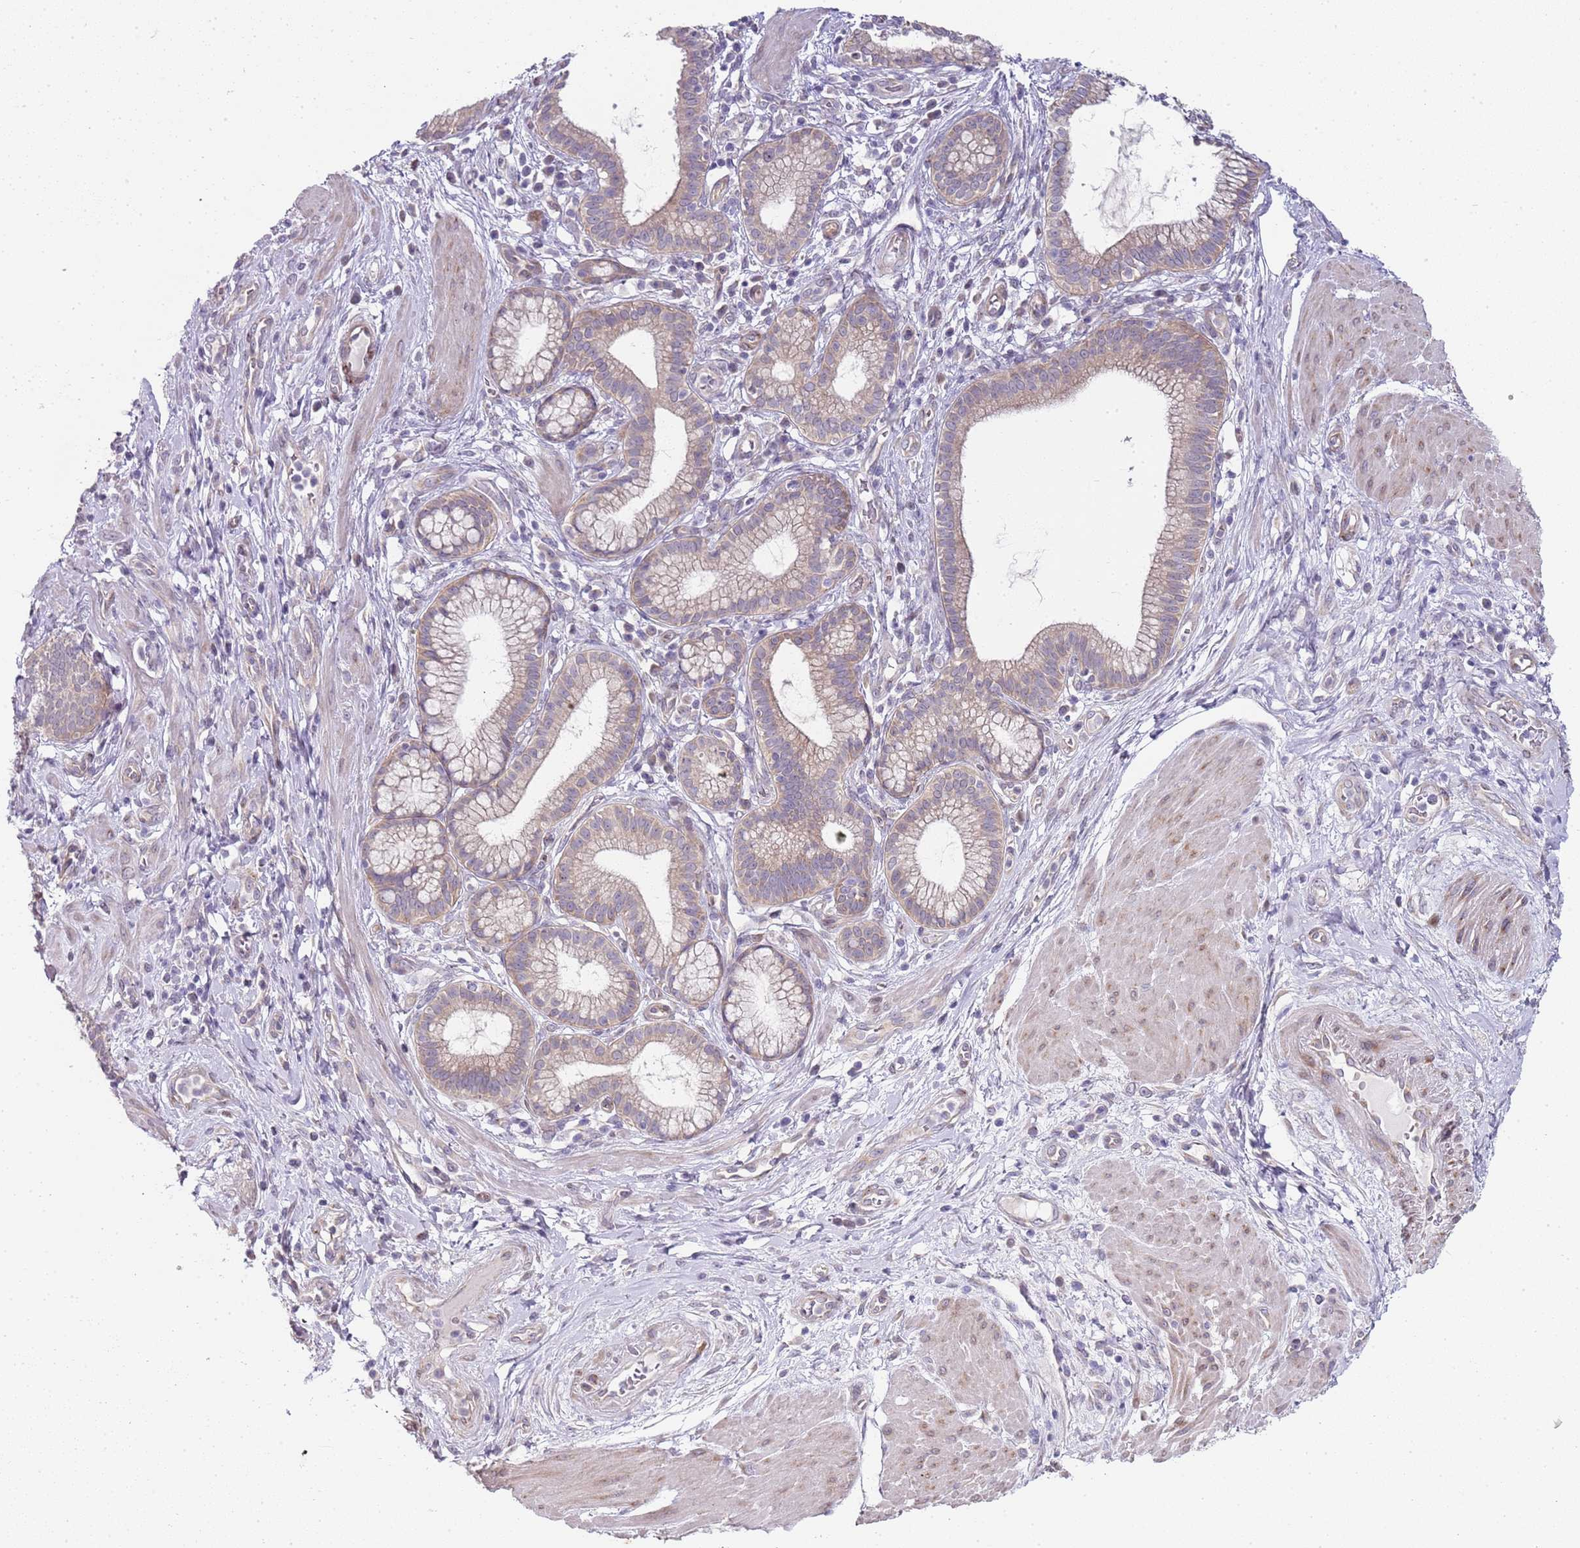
{"staining": {"intensity": "weak", "quantity": ">75%", "location": "cytoplasmic/membranous"}, "tissue": "pancreatic cancer", "cell_type": "Tumor cells", "image_type": "cancer", "snomed": [{"axis": "morphology", "description": "Adenocarcinoma, NOS"}, {"axis": "topography", "description": "Pancreas"}], "caption": "Adenocarcinoma (pancreatic) stained with a protein marker demonstrates weak staining in tumor cells.", "gene": "TBC1D9", "patient": {"sex": "male", "age": 72}}